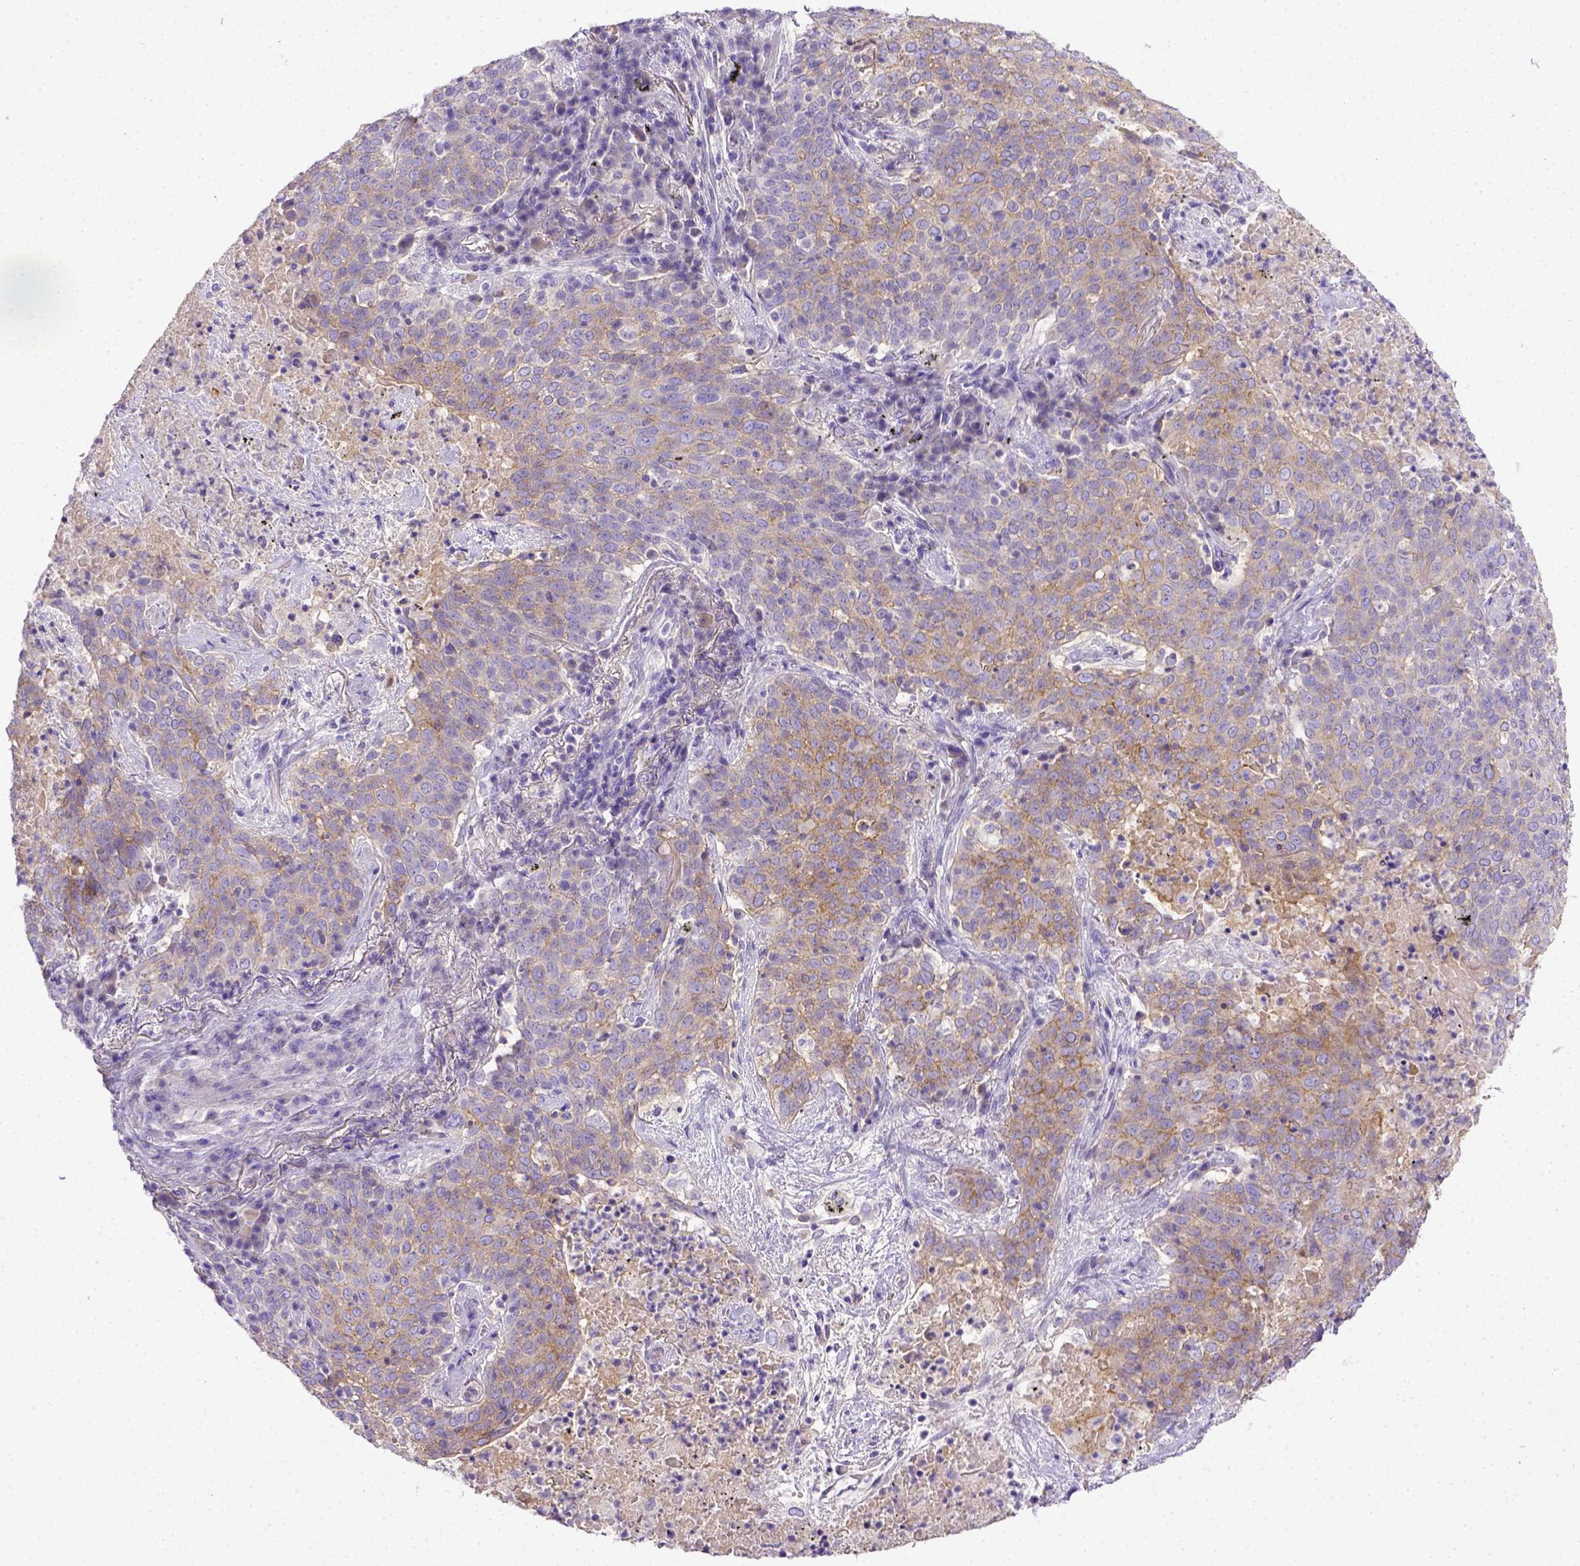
{"staining": {"intensity": "weak", "quantity": ">75%", "location": "cytoplasmic/membranous"}, "tissue": "lung cancer", "cell_type": "Tumor cells", "image_type": "cancer", "snomed": [{"axis": "morphology", "description": "Squamous cell carcinoma, NOS"}, {"axis": "topography", "description": "Lung"}], "caption": "High-power microscopy captured an IHC image of lung squamous cell carcinoma, revealing weak cytoplasmic/membranous staining in approximately >75% of tumor cells.", "gene": "BTN1A1", "patient": {"sex": "male", "age": 82}}